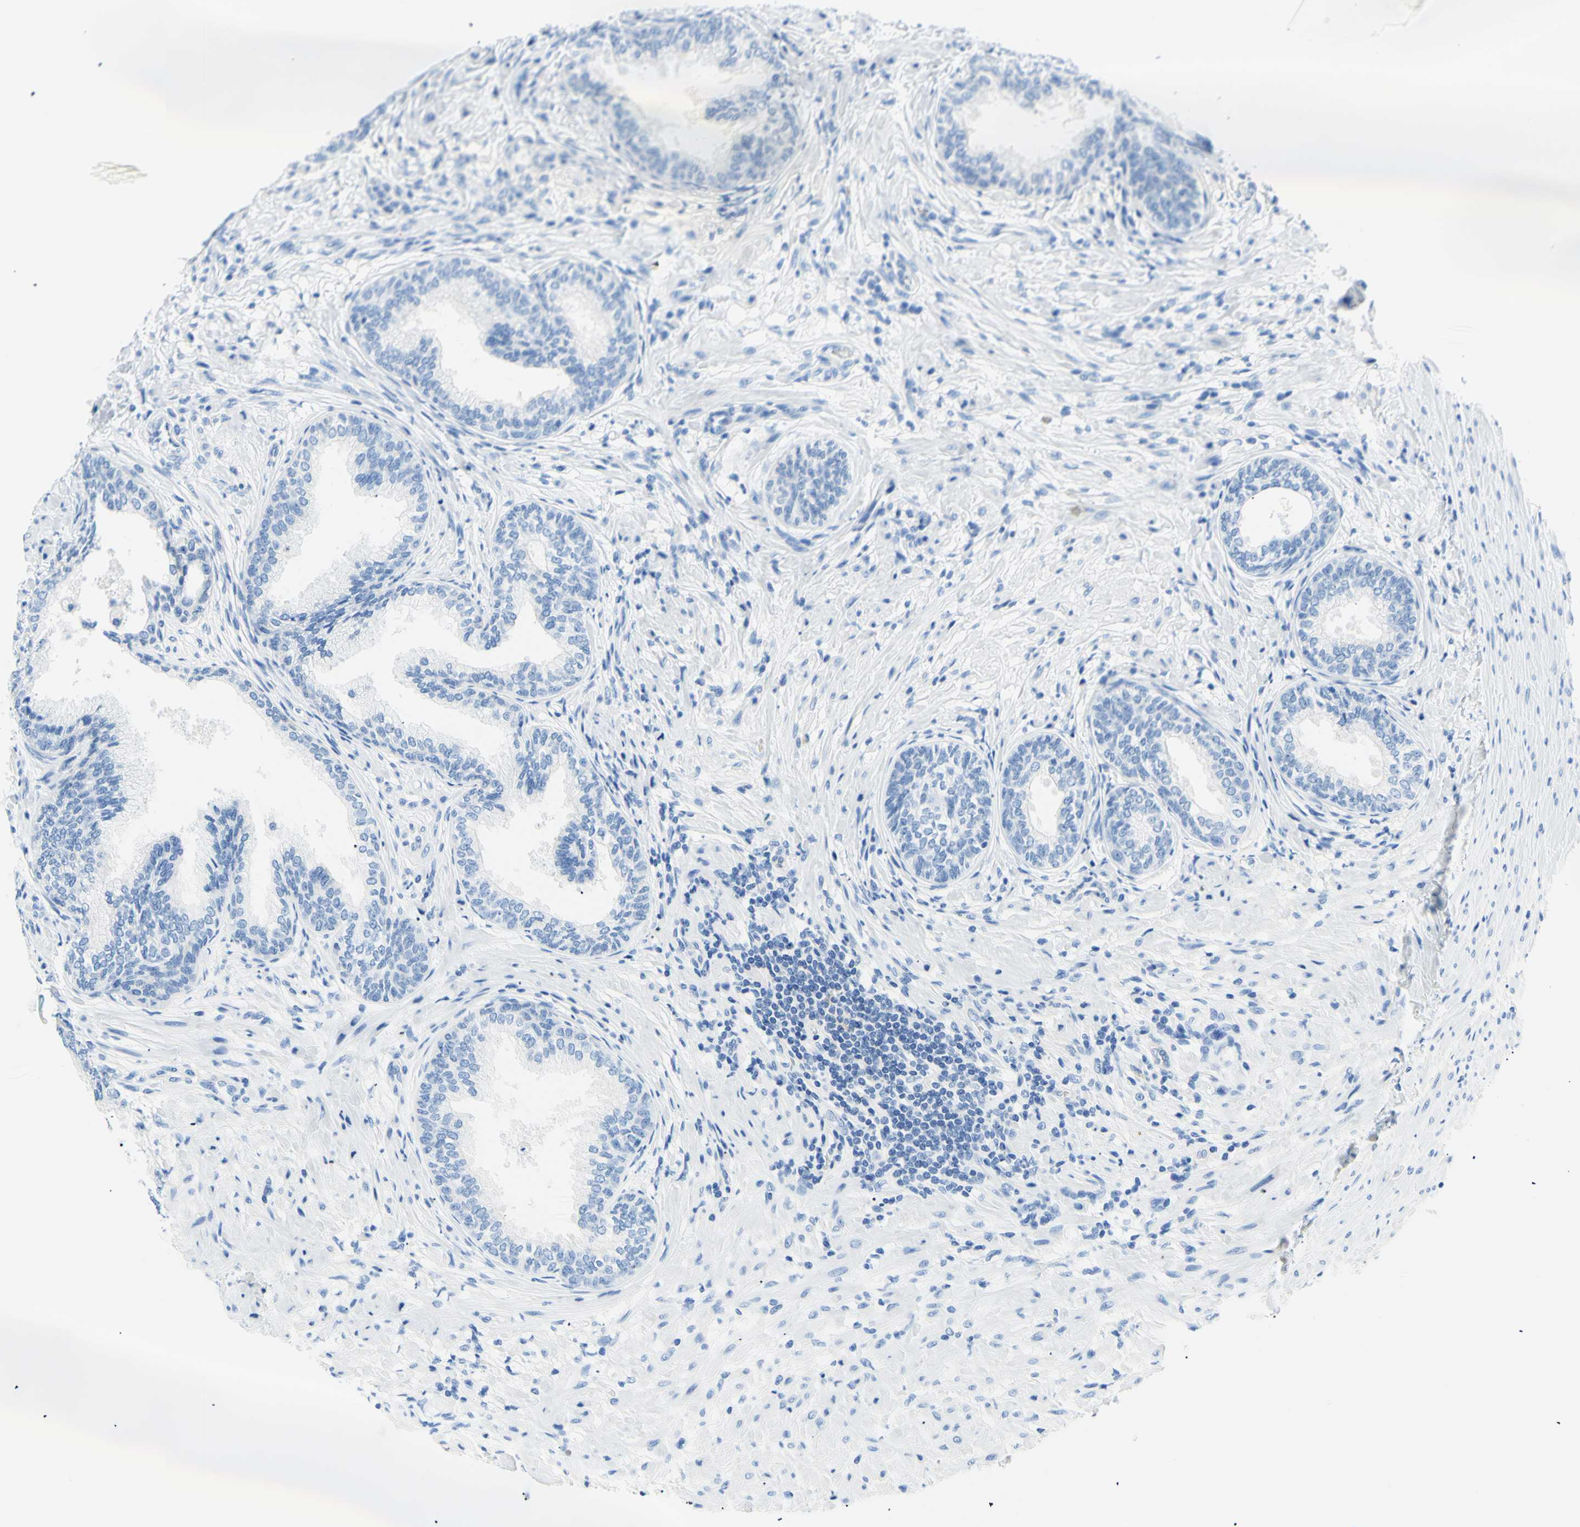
{"staining": {"intensity": "negative", "quantity": "none", "location": "none"}, "tissue": "prostate", "cell_type": "Glandular cells", "image_type": "normal", "snomed": [{"axis": "morphology", "description": "Normal tissue, NOS"}, {"axis": "topography", "description": "Prostate"}], "caption": "Immunohistochemistry (IHC) image of benign prostate: human prostate stained with DAB demonstrates no significant protein staining in glandular cells.", "gene": "HPCA", "patient": {"sex": "male", "age": 76}}